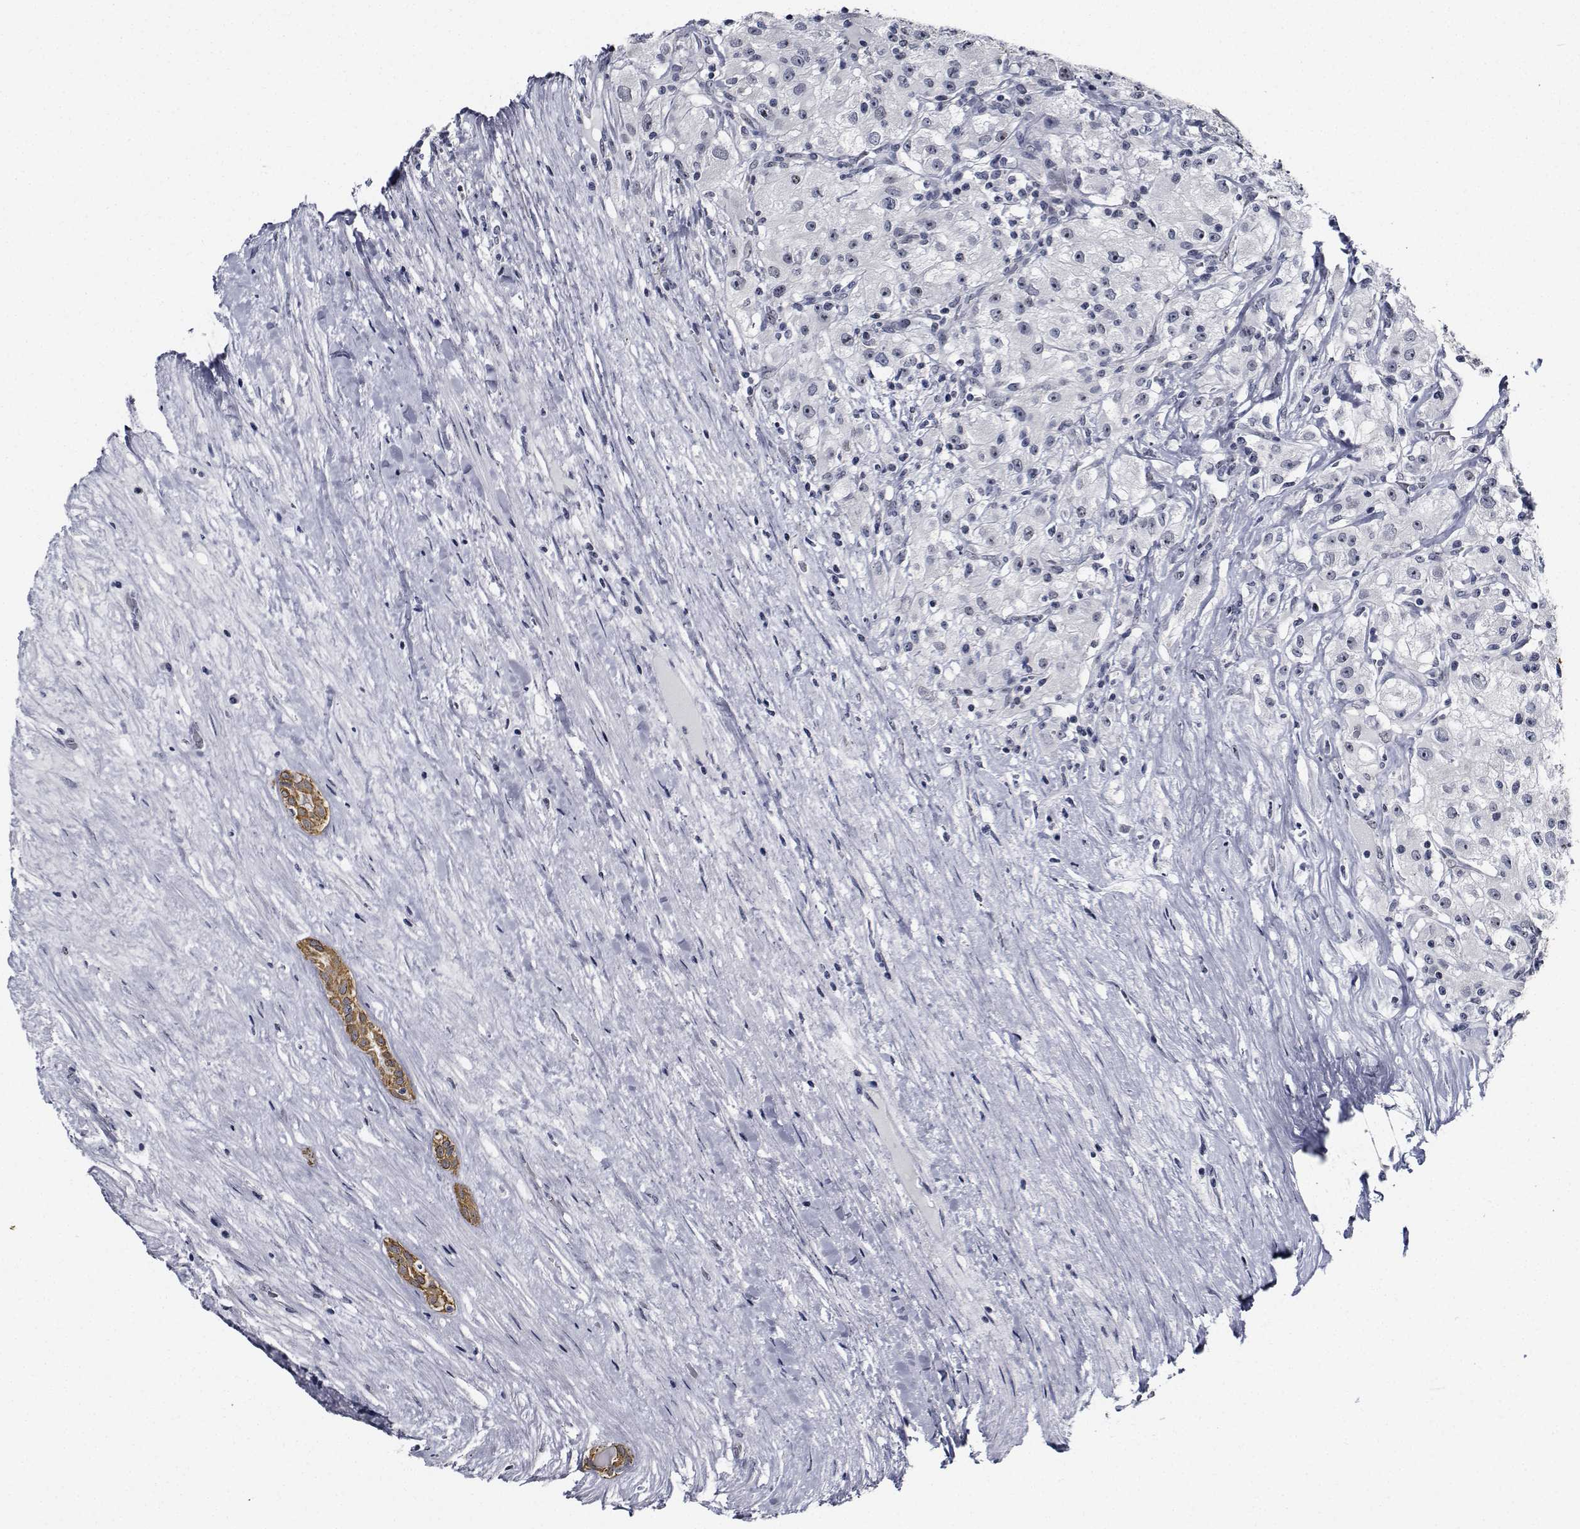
{"staining": {"intensity": "negative", "quantity": "none", "location": "none"}, "tissue": "renal cancer", "cell_type": "Tumor cells", "image_type": "cancer", "snomed": [{"axis": "morphology", "description": "Adenocarcinoma, NOS"}, {"axis": "topography", "description": "Kidney"}], "caption": "Immunohistochemistry of human adenocarcinoma (renal) exhibits no positivity in tumor cells. (Brightfield microscopy of DAB IHC at high magnification).", "gene": "NVL", "patient": {"sex": "female", "age": 67}}